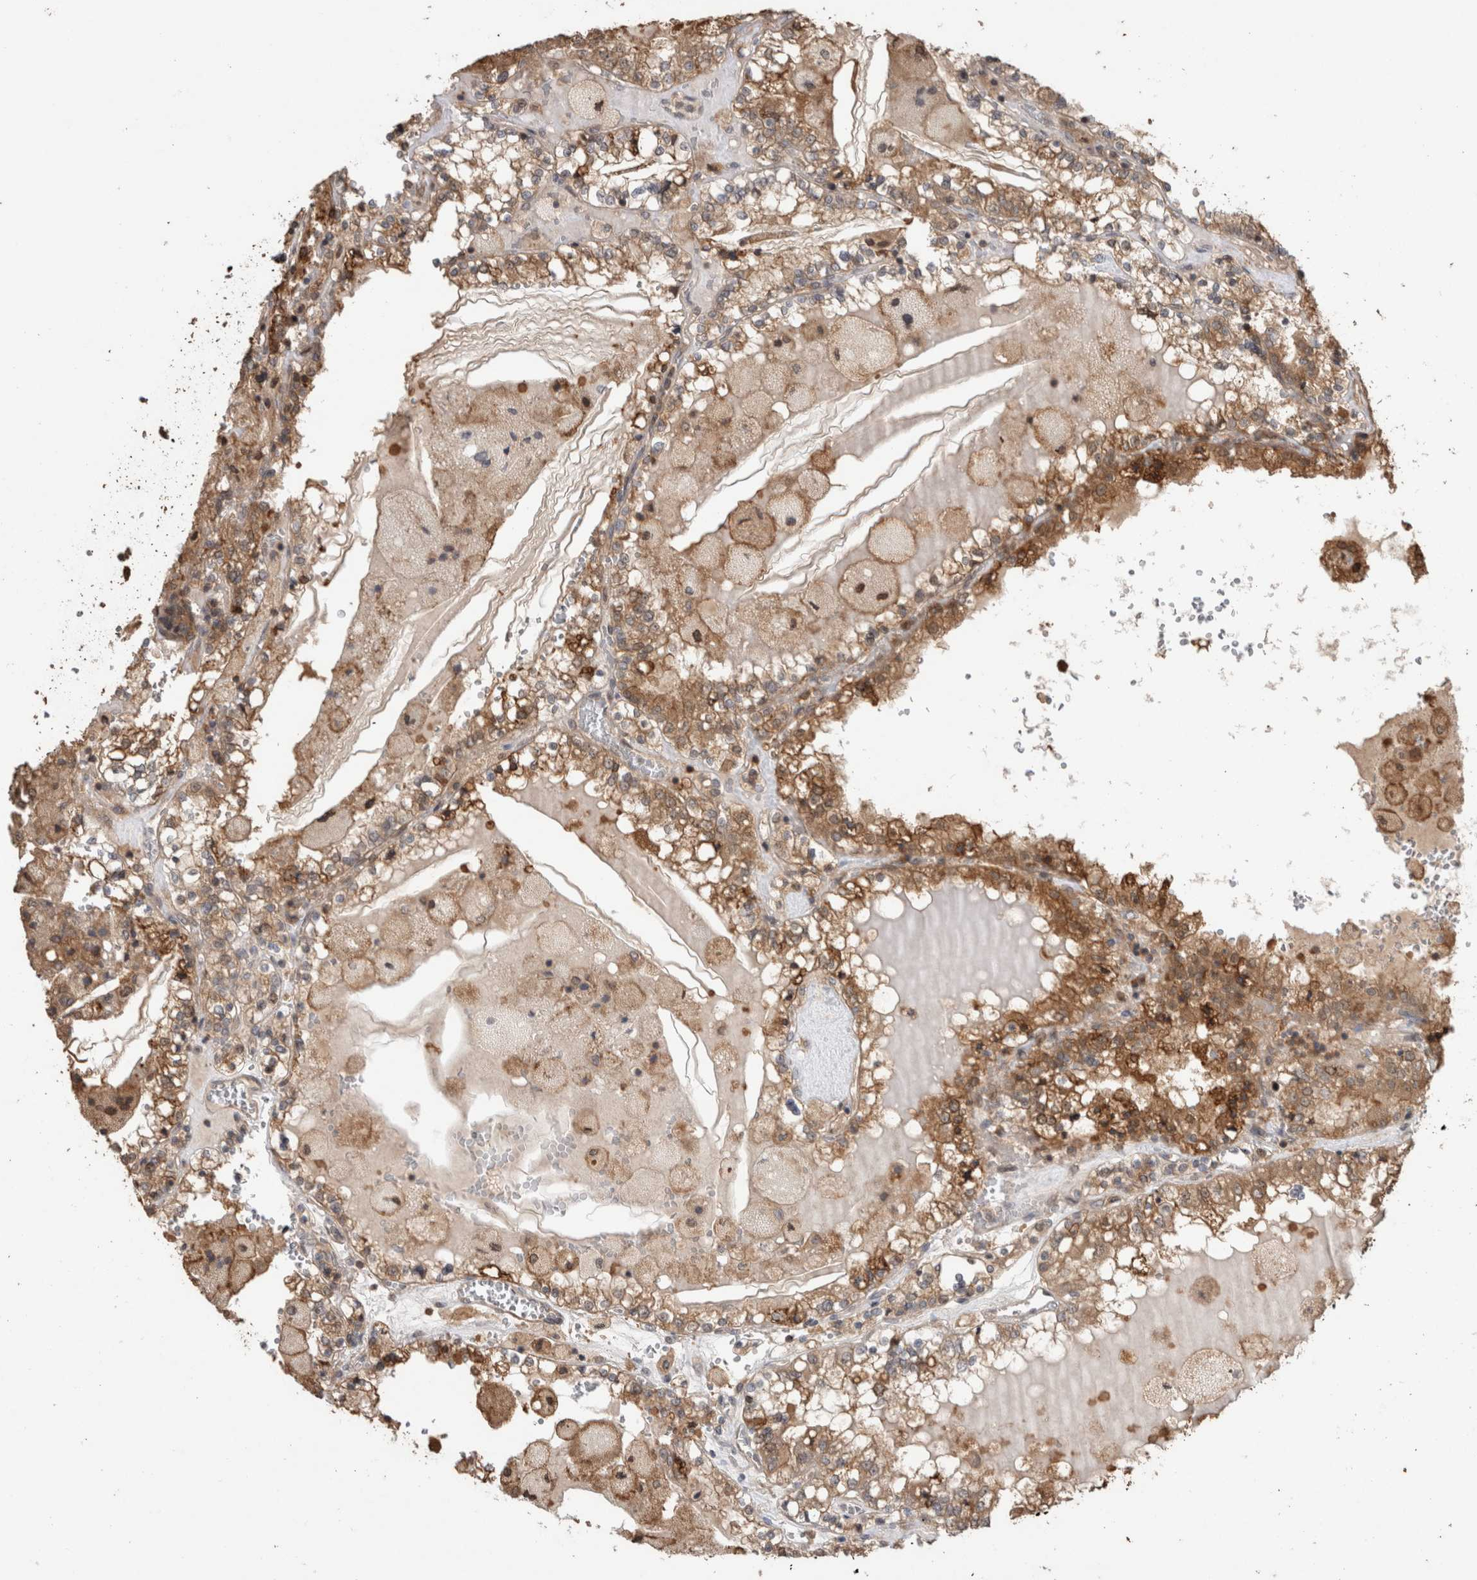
{"staining": {"intensity": "moderate", "quantity": ">75%", "location": "cytoplasmic/membranous"}, "tissue": "renal cancer", "cell_type": "Tumor cells", "image_type": "cancer", "snomed": [{"axis": "morphology", "description": "Adenocarcinoma, NOS"}, {"axis": "topography", "description": "Kidney"}], "caption": "IHC micrograph of renal cancer (adenocarcinoma) stained for a protein (brown), which shows medium levels of moderate cytoplasmic/membranous expression in about >75% of tumor cells.", "gene": "TRIM5", "patient": {"sex": "female", "age": 56}}